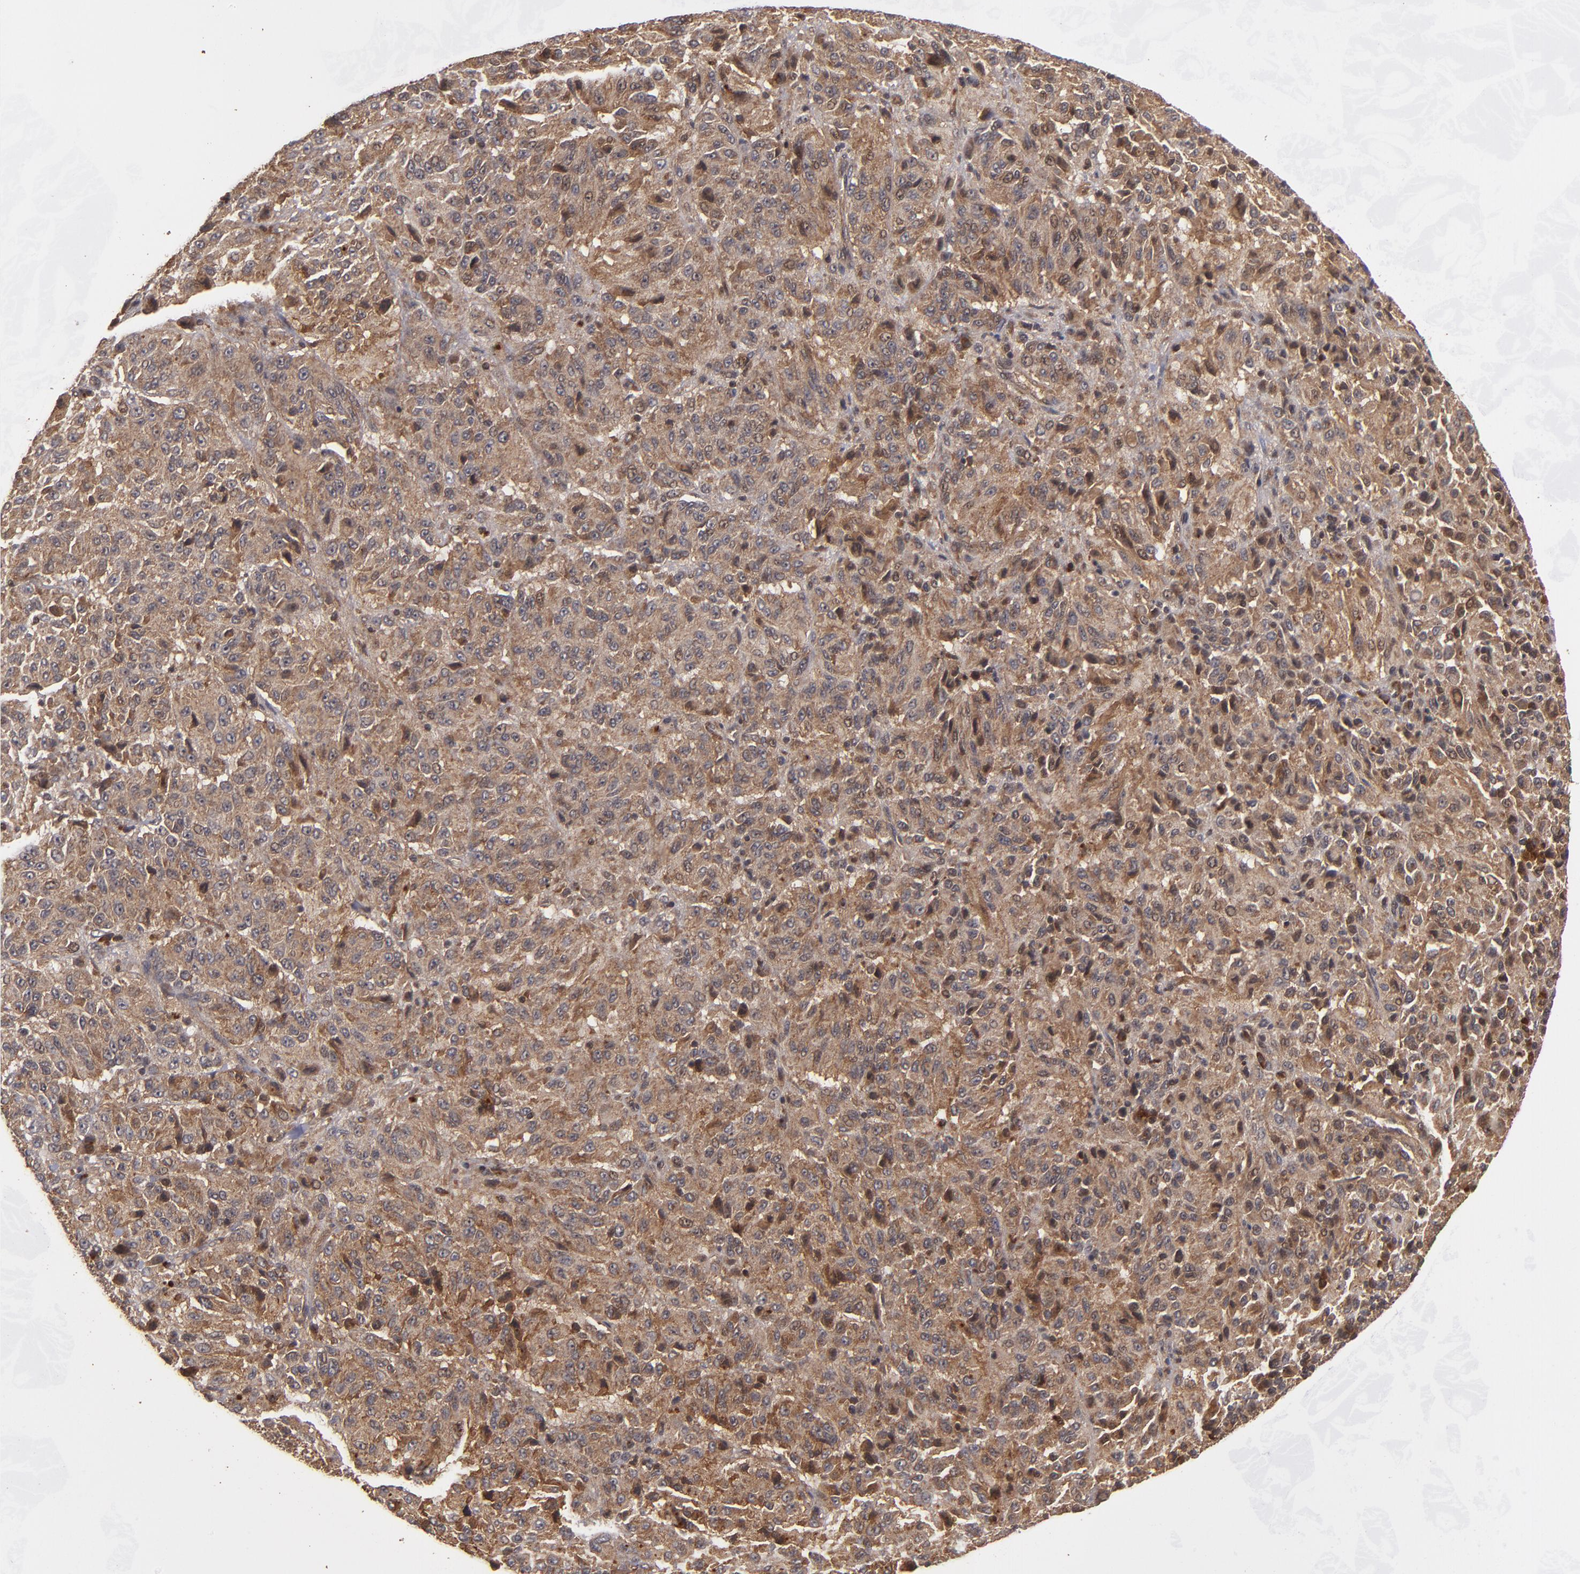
{"staining": {"intensity": "weak", "quantity": "25%-75%", "location": "cytoplasmic/membranous"}, "tissue": "melanoma", "cell_type": "Tumor cells", "image_type": "cancer", "snomed": [{"axis": "morphology", "description": "Malignant melanoma, Metastatic site"}, {"axis": "topography", "description": "Lung"}], "caption": "Tumor cells exhibit low levels of weak cytoplasmic/membranous staining in about 25%-75% of cells in melanoma. The staining was performed using DAB (3,3'-diaminobenzidine), with brown indicating positive protein expression. Nuclei are stained blue with hematoxylin.", "gene": "BDKRB1", "patient": {"sex": "male", "age": 64}}